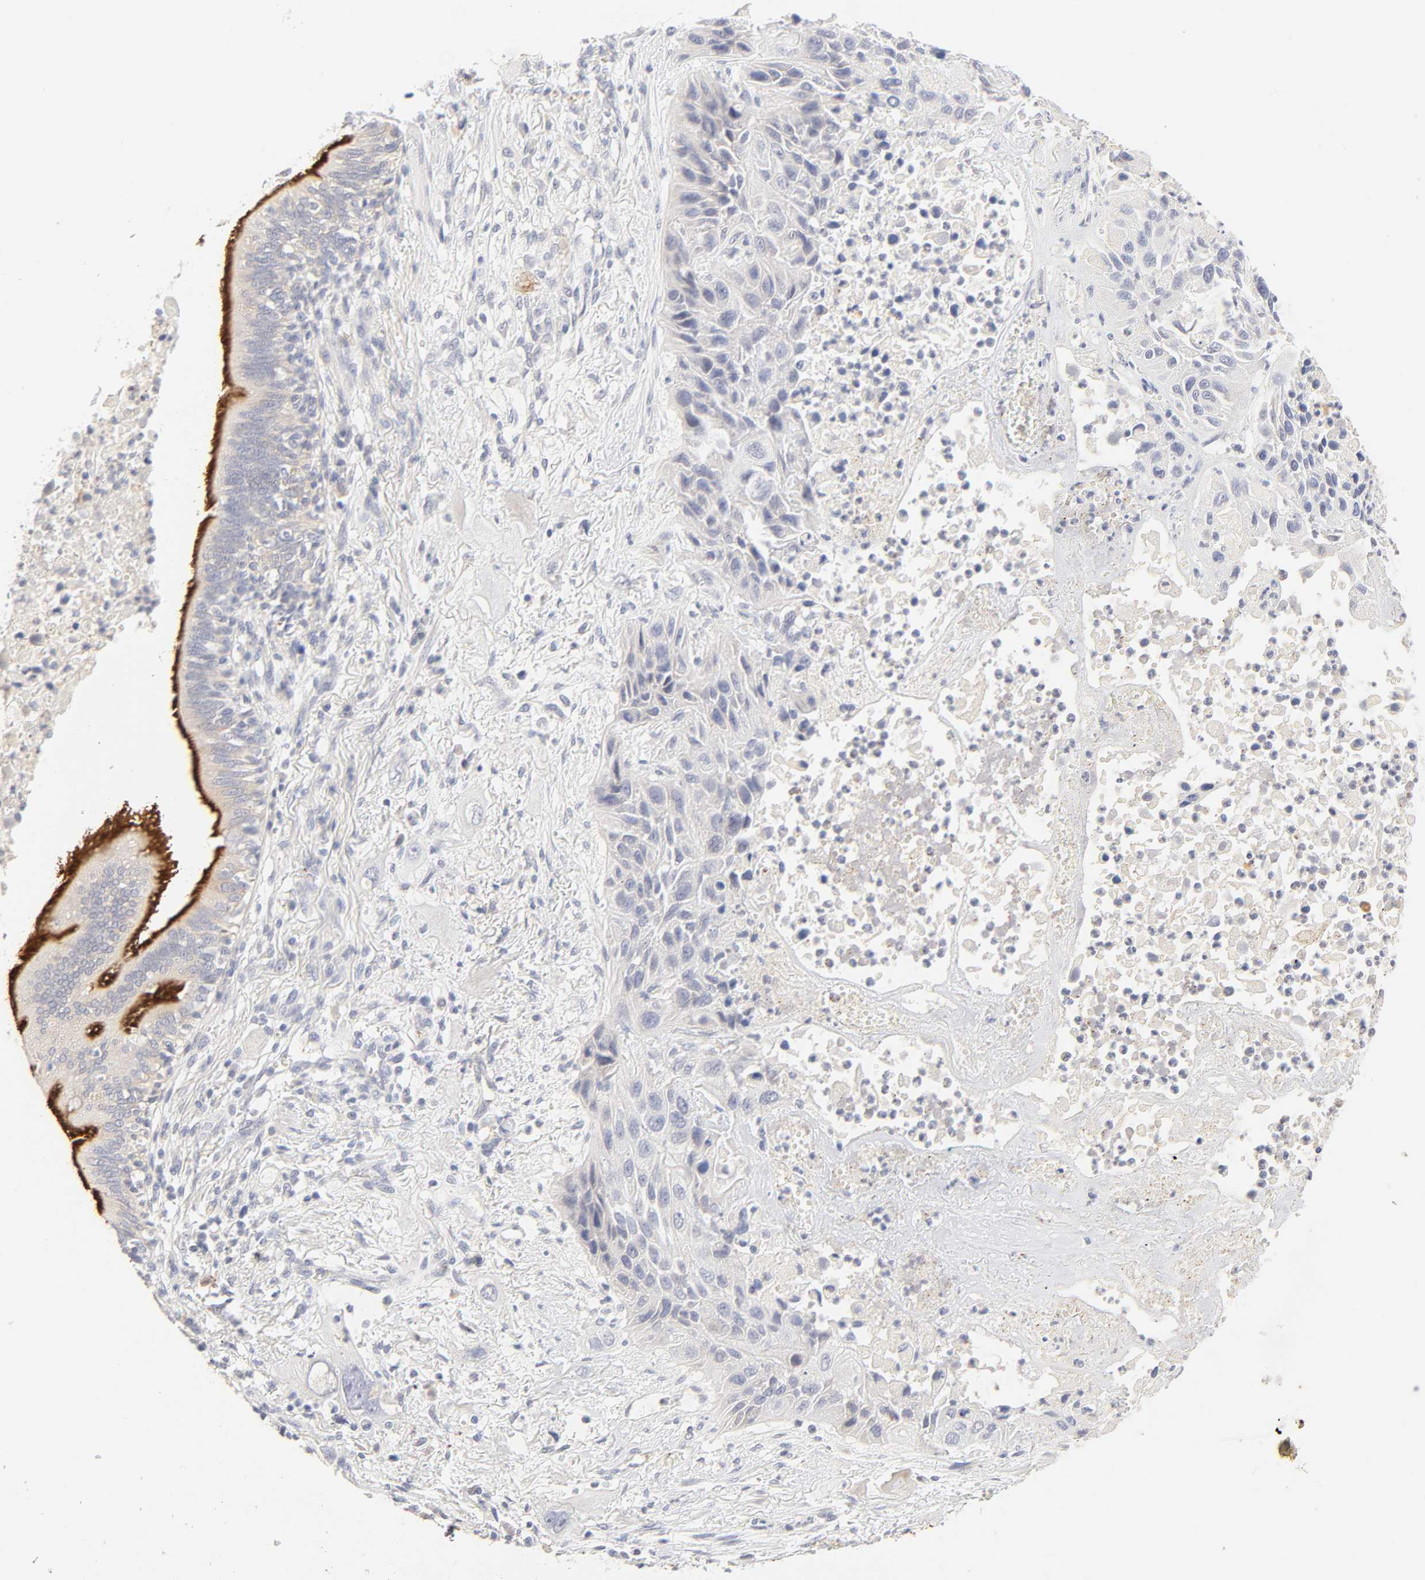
{"staining": {"intensity": "negative", "quantity": "none", "location": "none"}, "tissue": "lung cancer", "cell_type": "Tumor cells", "image_type": "cancer", "snomed": [{"axis": "morphology", "description": "Squamous cell carcinoma, NOS"}, {"axis": "topography", "description": "Lung"}], "caption": "Tumor cells show no significant positivity in lung squamous cell carcinoma. The staining is performed using DAB brown chromogen with nuclei counter-stained in using hematoxylin.", "gene": "CYP4B1", "patient": {"sex": "female", "age": 76}}